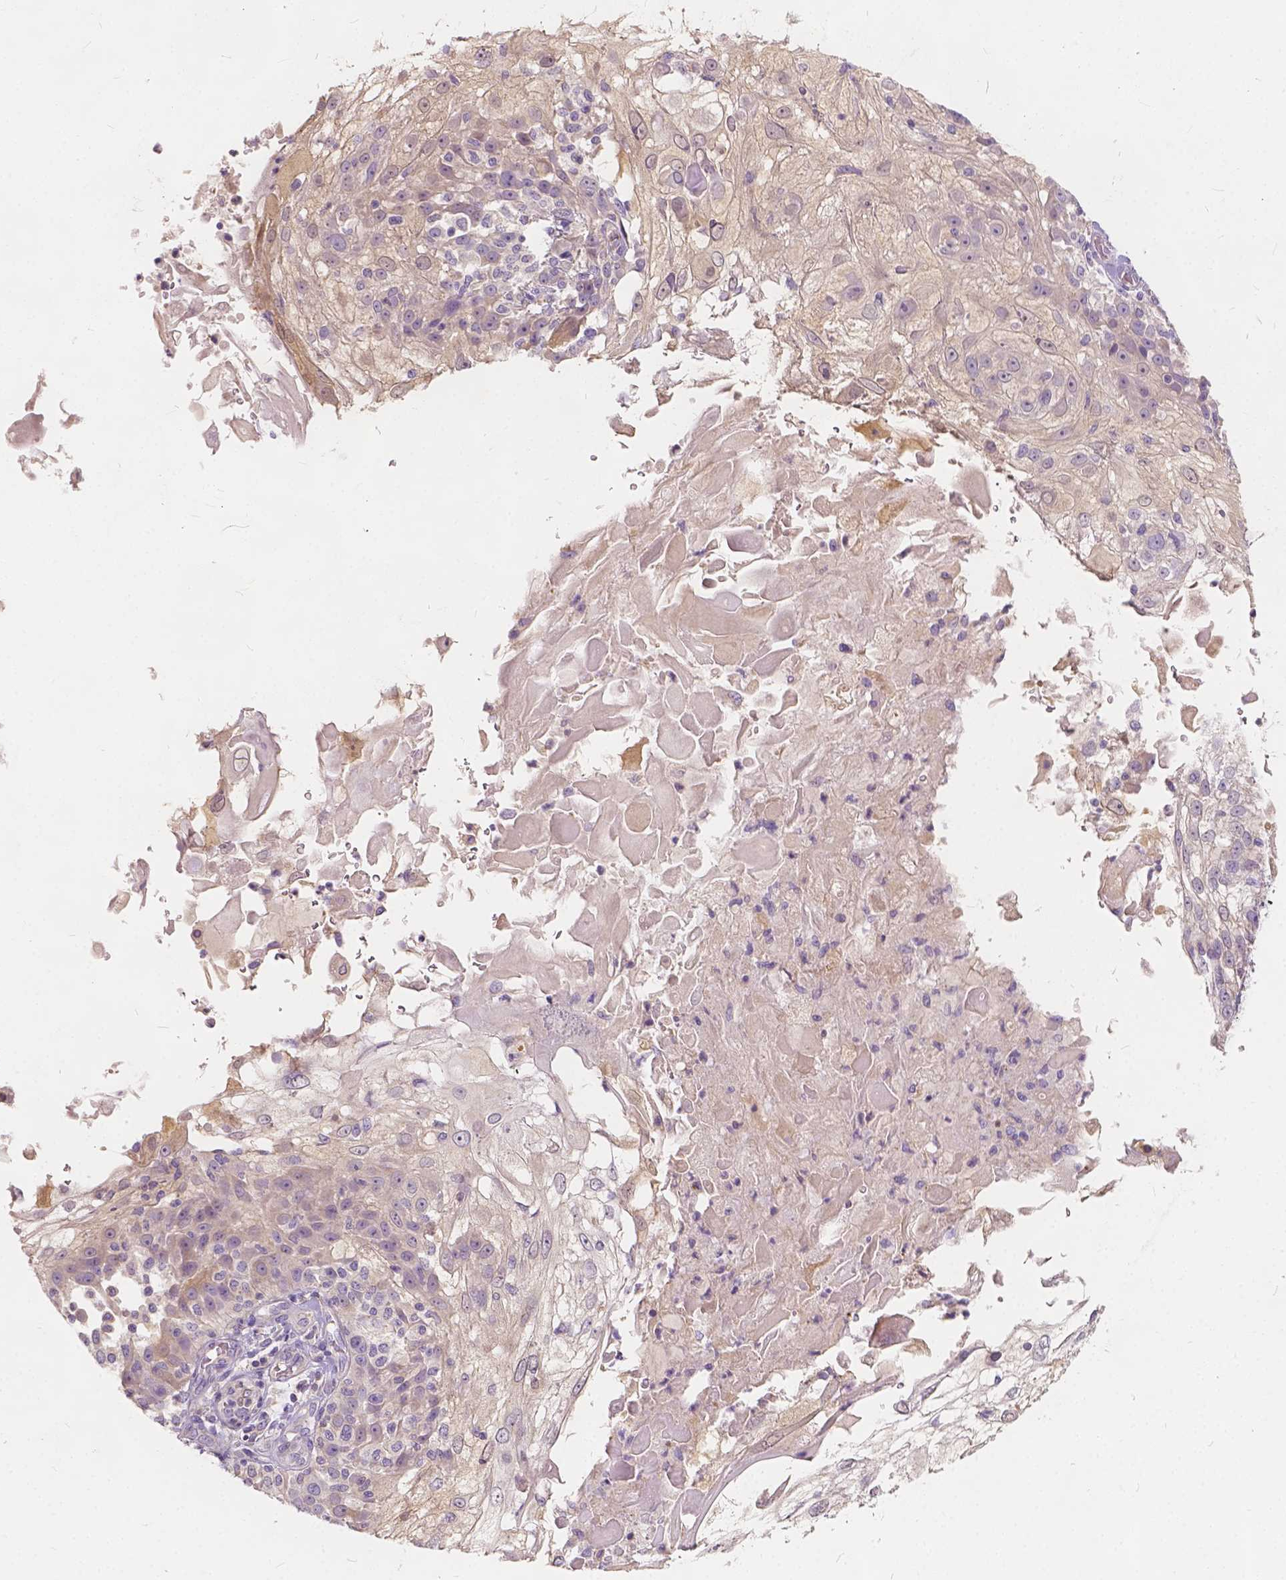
{"staining": {"intensity": "negative", "quantity": "none", "location": "none"}, "tissue": "skin cancer", "cell_type": "Tumor cells", "image_type": "cancer", "snomed": [{"axis": "morphology", "description": "Normal tissue, NOS"}, {"axis": "morphology", "description": "Squamous cell carcinoma, NOS"}, {"axis": "topography", "description": "Skin"}], "caption": "Skin cancer (squamous cell carcinoma) stained for a protein using IHC exhibits no positivity tumor cells.", "gene": "KIAA0513", "patient": {"sex": "female", "age": 83}}